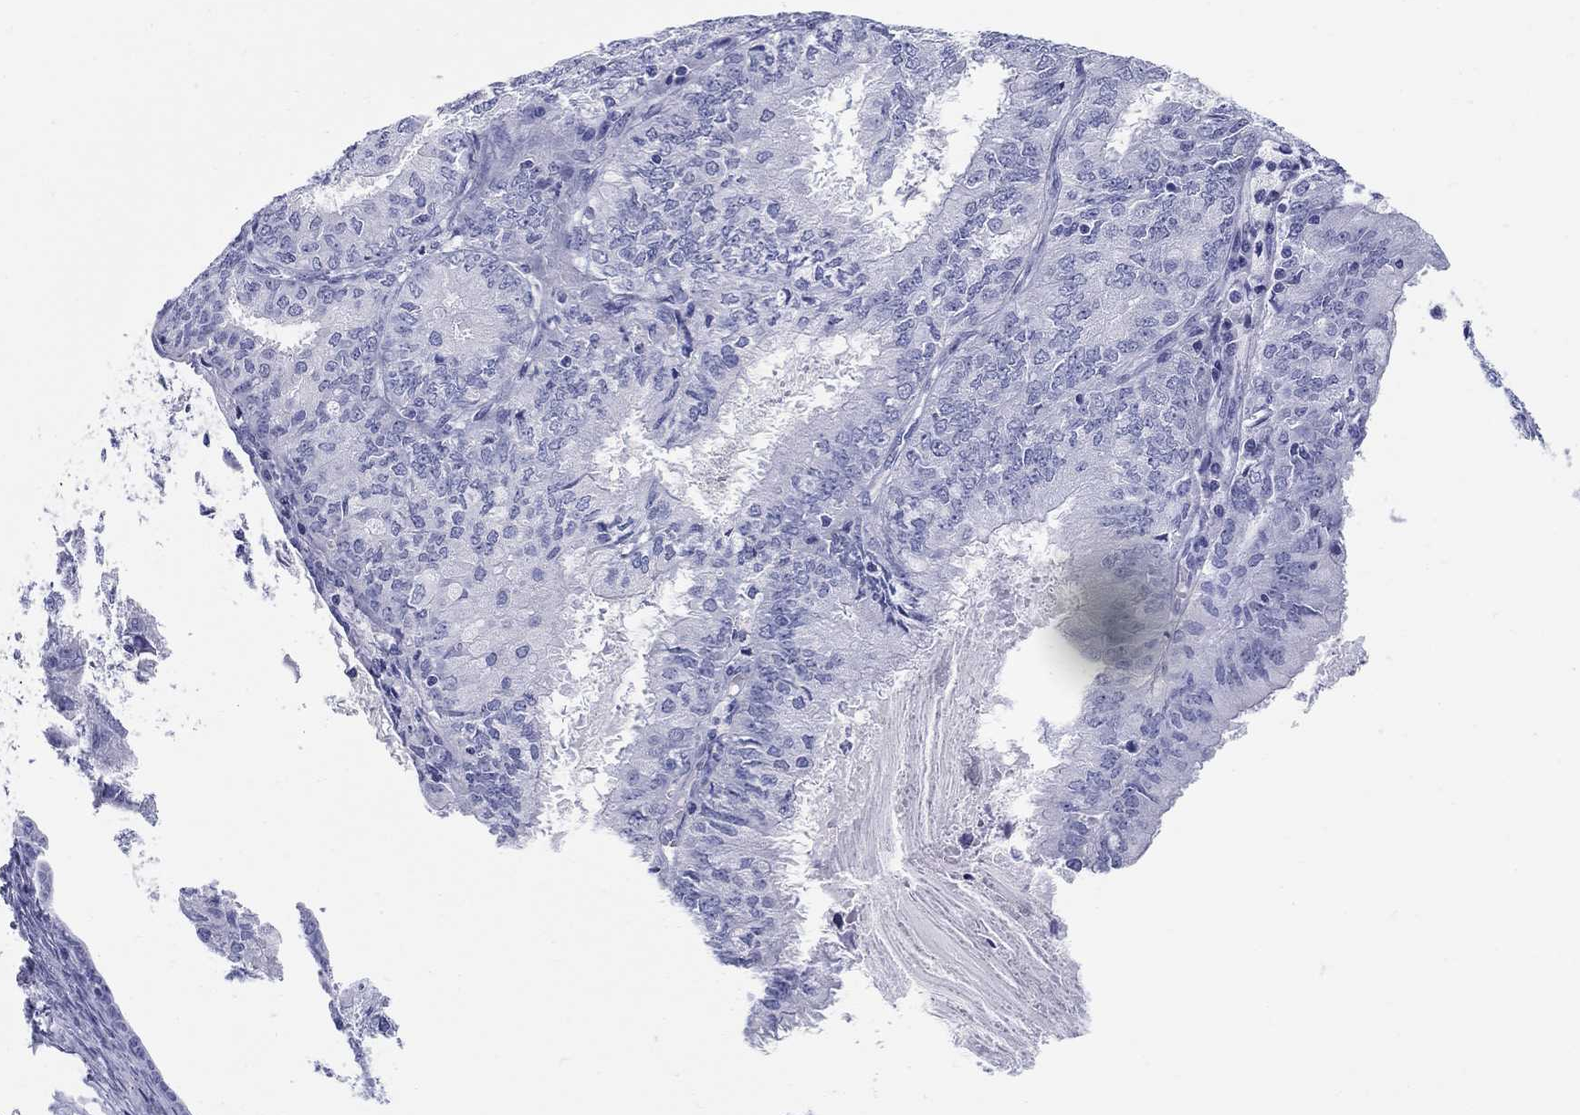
{"staining": {"intensity": "negative", "quantity": "none", "location": "none"}, "tissue": "endometrial cancer", "cell_type": "Tumor cells", "image_type": "cancer", "snomed": [{"axis": "morphology", "description": "Adenocarcinoma, NOS"}, {"axis": "topography", "description": "Endometrium"}], "caption": "Micrograph shows no protein expression in tumor cells of adenocarcinoma (endometrial) tissue.", "gene": "LAMP5", "patient": {"sex": "female", "age": 57}}